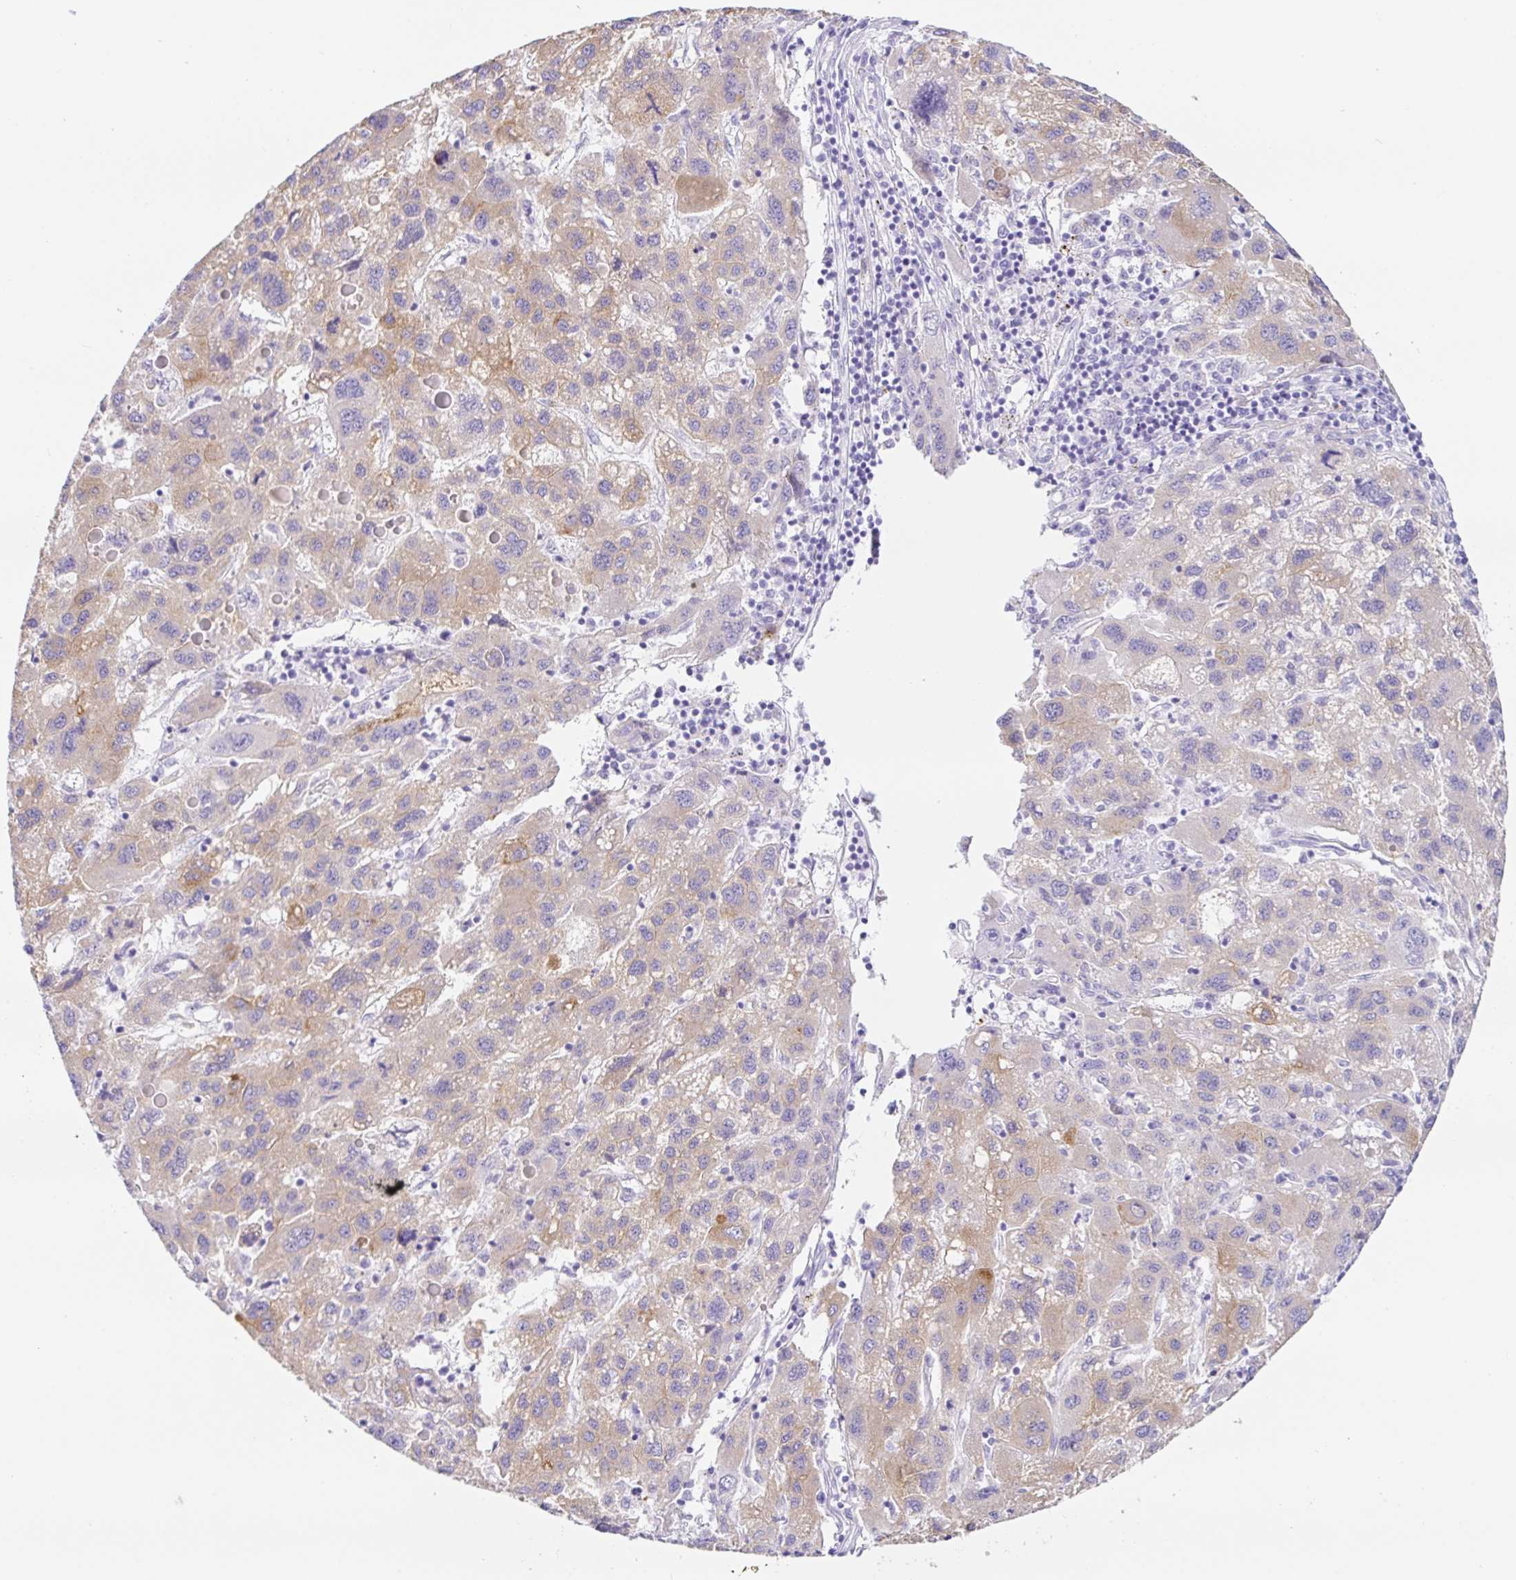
{"staining": {"intensity": "weak", "quantity": "25%-75%", "location": "cytoplasmic/membranous"}, "tissue": "liver cancer", "cell_type": "Tumor cells", "image_type": "cancer", "snomed": [{"axis": "morphology", "description": "Carcinoma, Hepatocellular, NOS"}, {"axis": "topography", "description": "Liver"}], "caption": "Protein analysis of hepatocellular carcinoma (liver) tissue exhibits weak cytoplasmic/membranous expression in approximately 25%-75% of tumor cells.", "gene": "PAX8", "patient": {"sex": "female", "age": 77}}